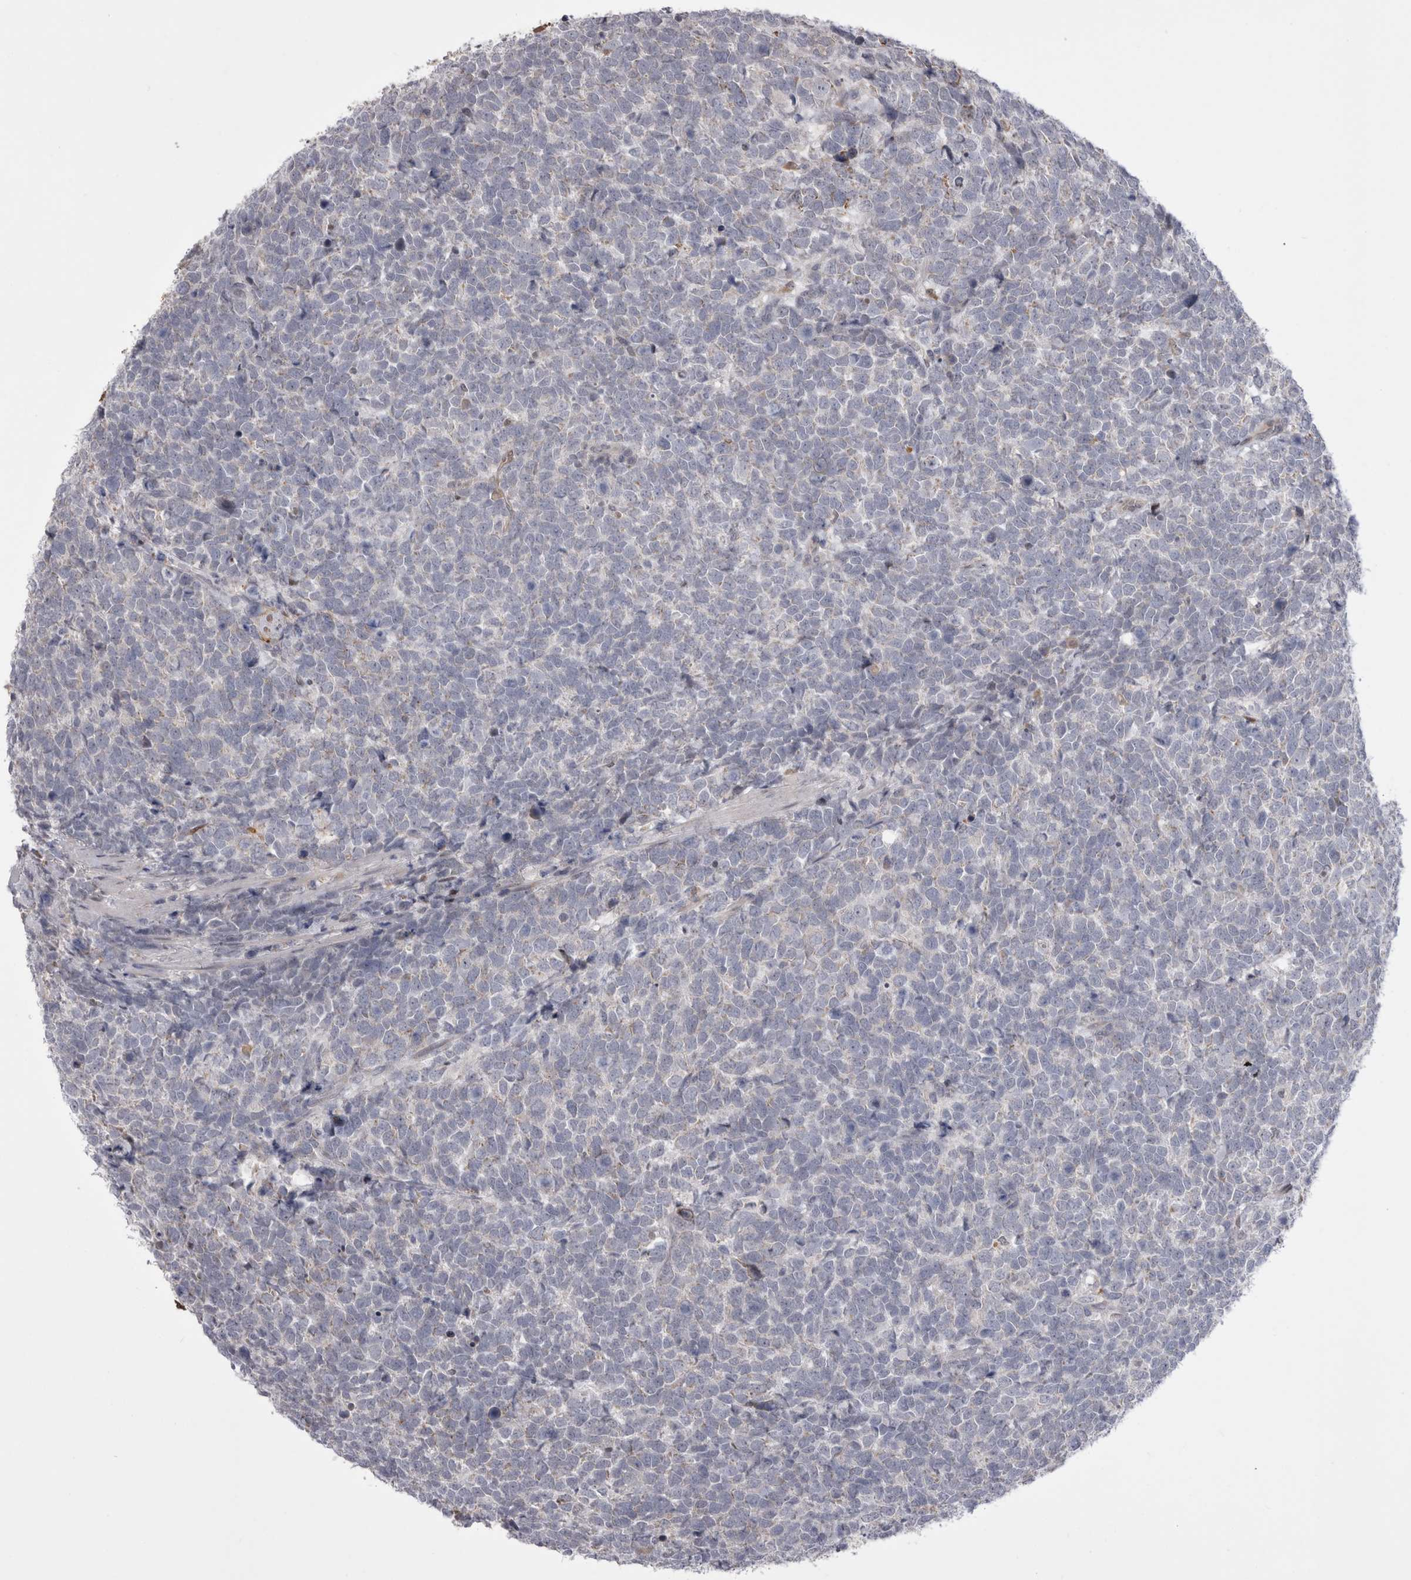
{"staining": {"intensity": "weak", "quantity": "25%-75%", "location": "cytoplasmic/membranous"}, "tissue": "urothelial cancer", "cell_type": "Tumor cells", "image_type": "cancer", "snomed": [{"axis": "morphology", "description": "Urothelial carcinoma, High grade"}, {"axis": "topography", "description": "Urinary bladder"}], "caption": "Immunohistochemical staining of human urothelial cancer demonstrates low levels of weak cytoplasmic/membranous protein expression in approximately 25%-75% of tumor cells.", "gene": "CHIC2", "patient": {"sex": "female", "age": 82}}